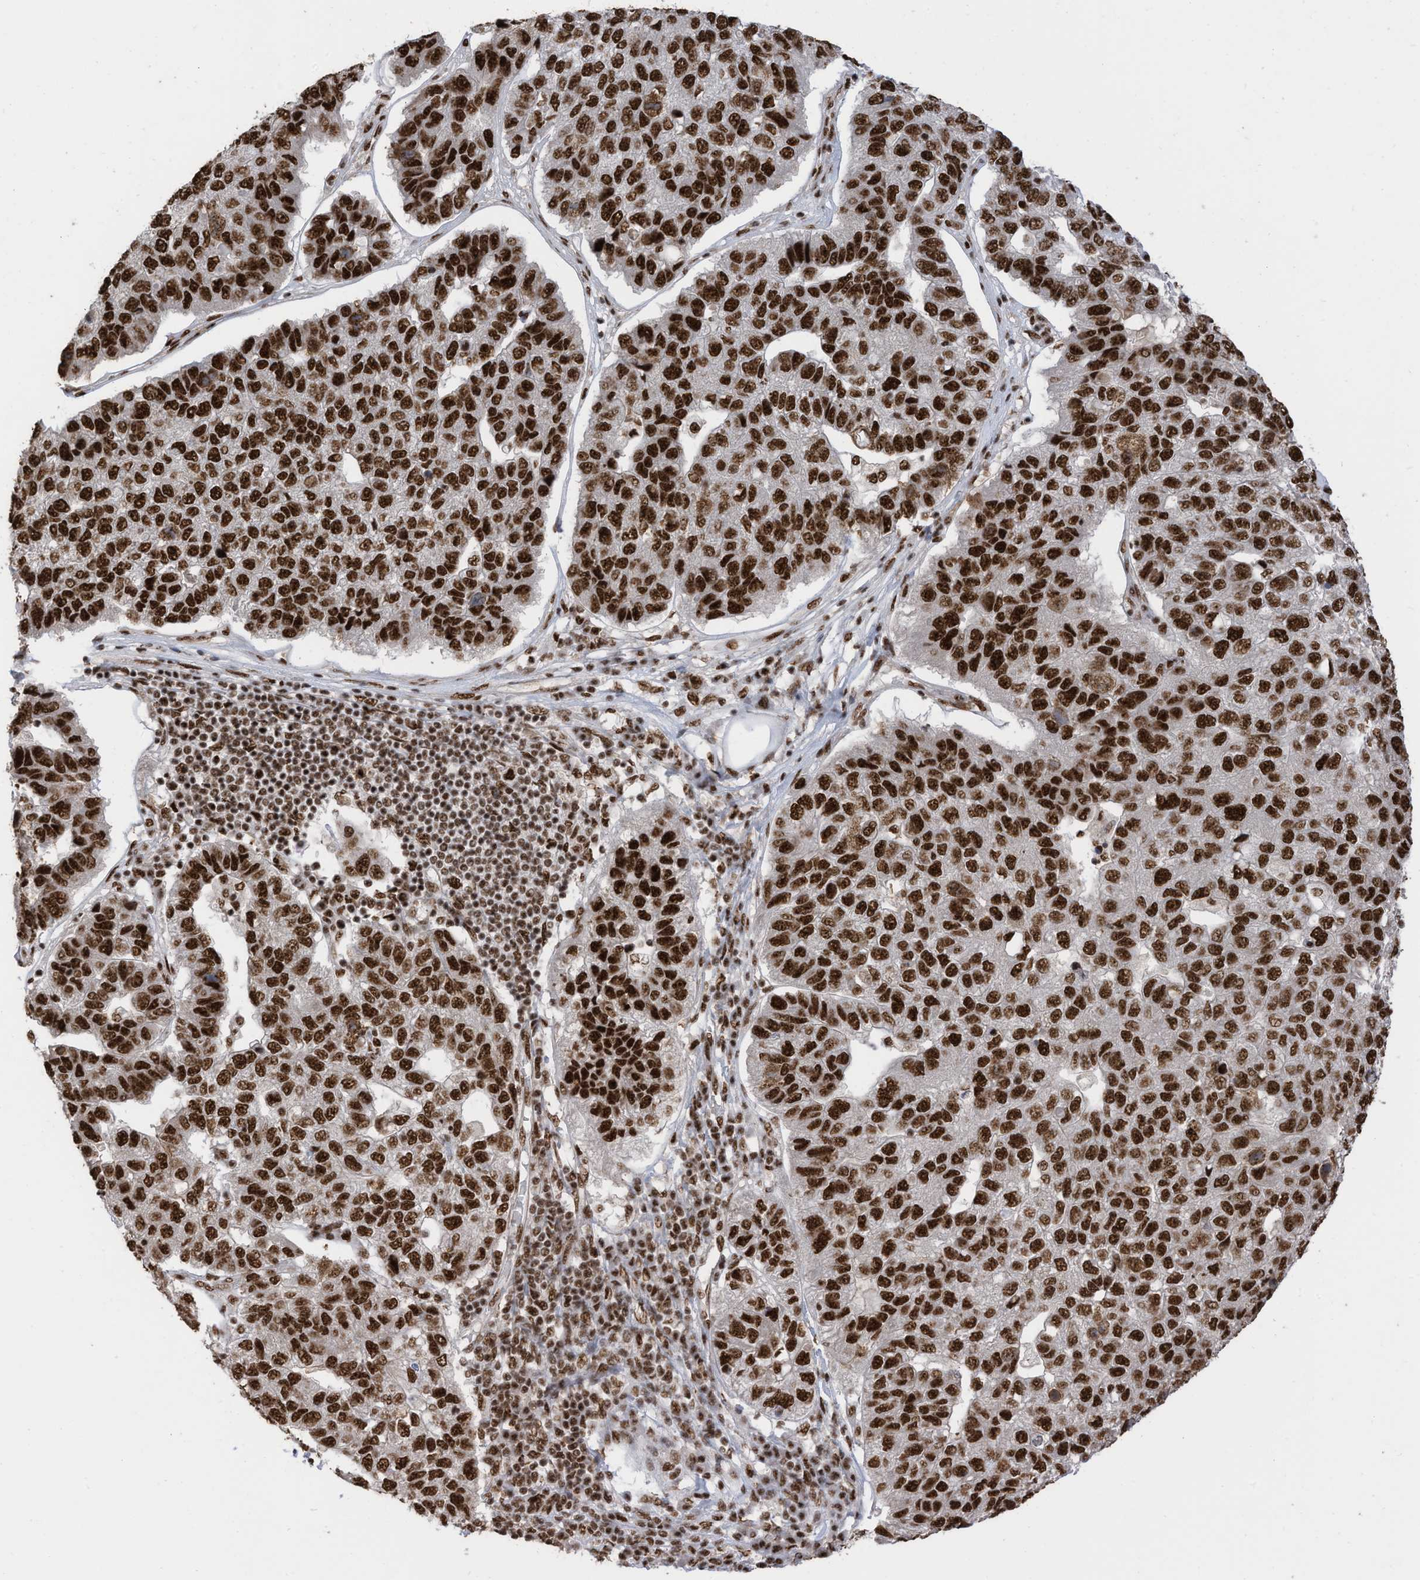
{"staining": {"intensity": "strong", "quantity": ">75%", "location": "nuclear"}, "tissue": "pancreatic cancer", "cell_type": "Tumor cells", "image_type": "cancer", "snomed": [{"axis": "morphology", "description": "Adenocarcinoma, NOS"}, {"axis": "topography", "description": "Pancreas"}], "caption": "A high amount of strong nuclear positivity is appreciated in about >75% of tumor cells in pancreatic adenocarcinoma tissue. The staining was performed using DAB (3,3'-diaminobenzidine), with brown indicating positive protein expression. Nuclei are stained blue with hematoxylin.", "gene": "SF3A3", "patient": {"sex": "female", "age": 61}}